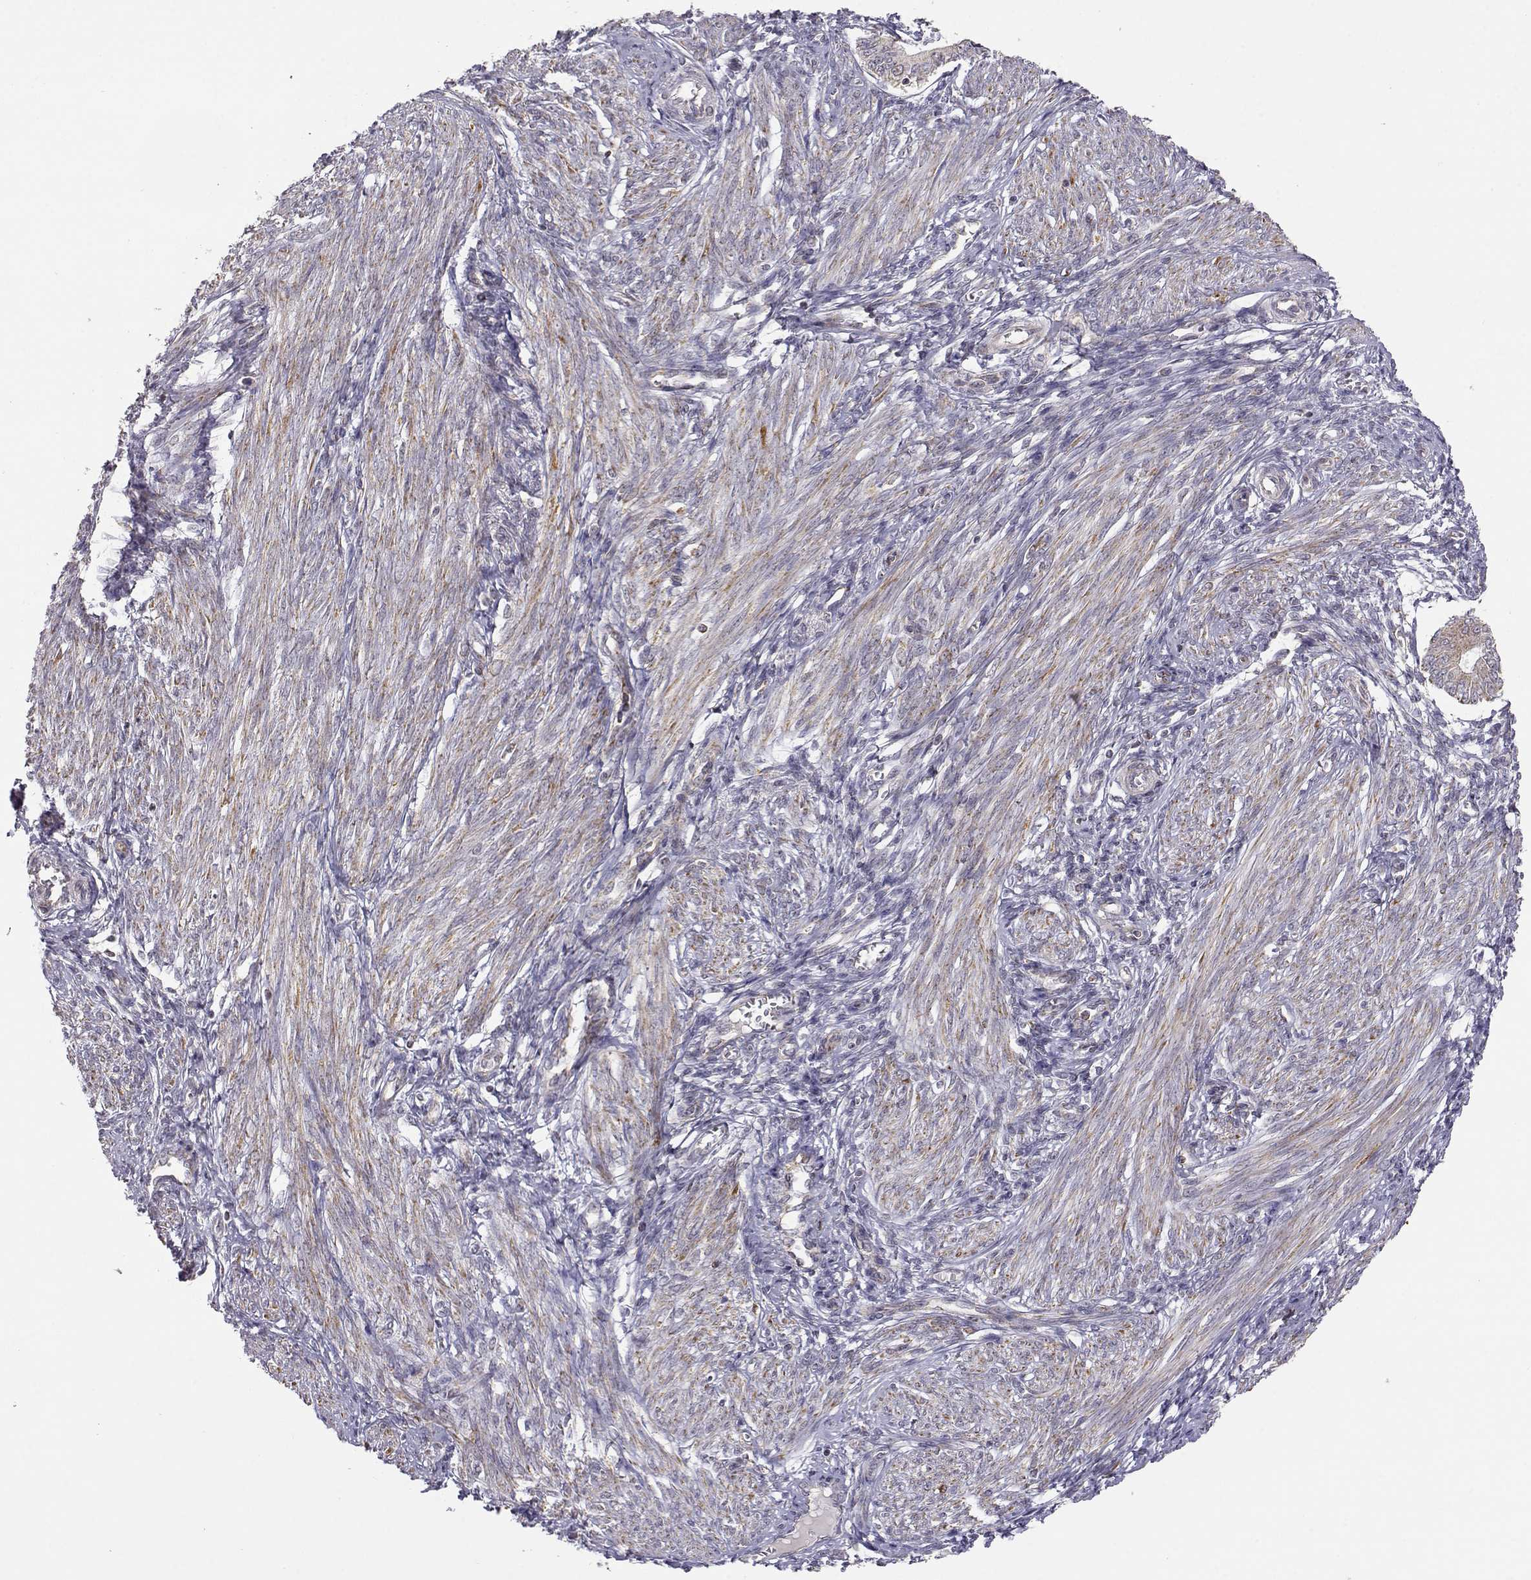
{"staining": {"intensity": "moderate", "quantity": "25%-75%", "location": "cytoplasmic/membranous"}, "tissue": "endometrium", "cell_type": "Cells in endometrial stroma", "image_type": "normal", "snomed": [{"axis": "morphology", "description": "Normal tissue, NOS"}, {"axis": "topography", "description": "Endometrium"}], "caption": "DAB (3,3'-diaminobenzidine) immunohistochemical staining of normal human endometrium exhibits moderate cytoplasmic/membranous protein positivity in about 25%-75% of cells in endometrial stroma.", "gene": "EXOG", "patient": {"sex": "female", "age": 42}}